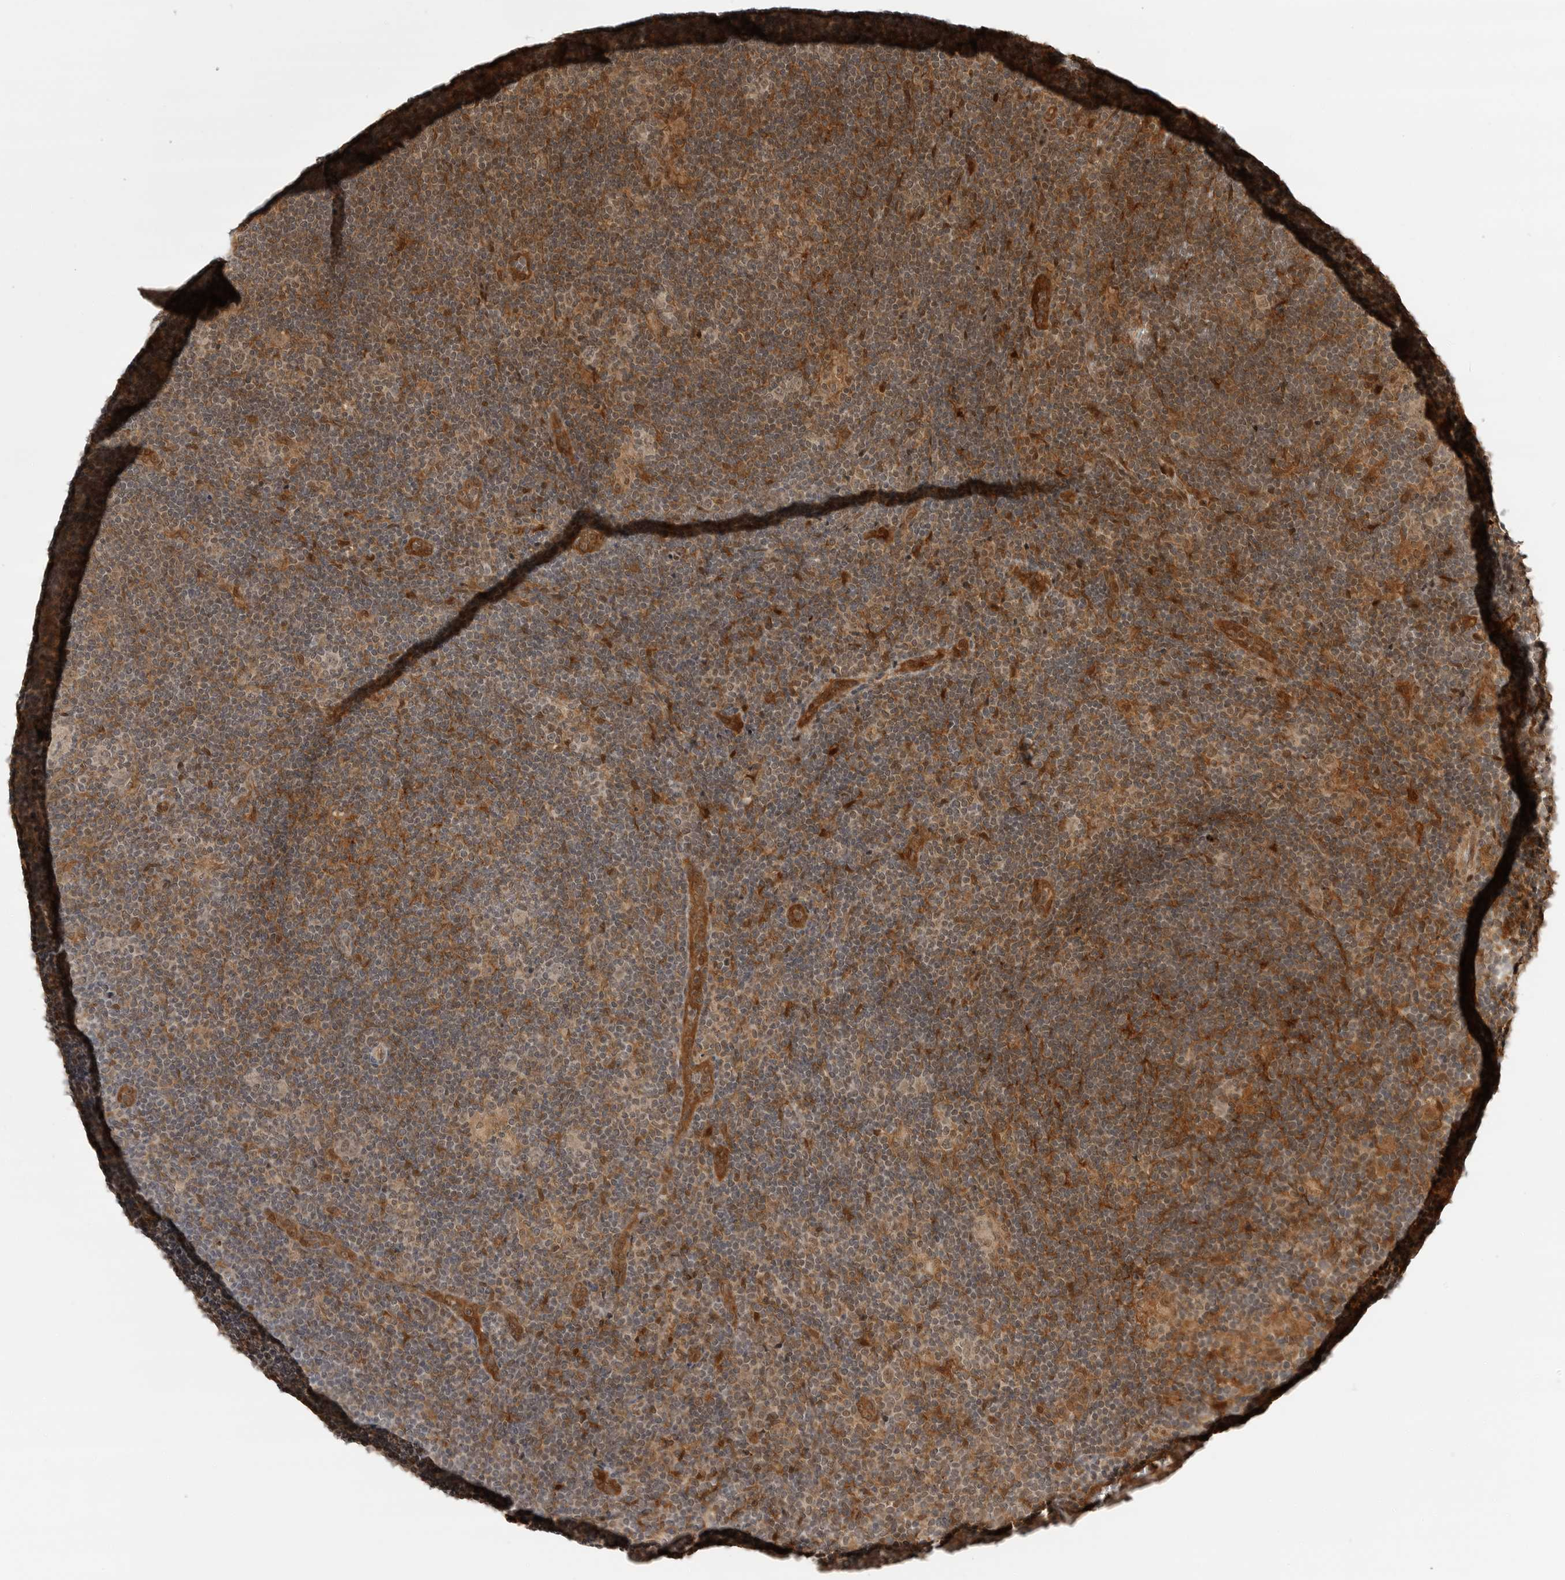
{"staining": {"intensity": "weak", "quantity": "<25%", "location": "nuclear"}, "tissue": "lymphoma", "cell_type": "Tumor cells", "image_type": "cancer", "snomed": [{"axis": "morphology", "description": "Hodgkin's disease, NOS"}, {"axis": "topography", "description": "Lymph node"}], "caption": "A photomicrograph of lymphoma stained for a protein reveals no brown staining in tumor cells. (DAB immunohistochemistry (IHC) visualized using brightfield microscopy, high magnification).", "gene": "BMP2K", "patient": {"sex": "female", "age": 57}}